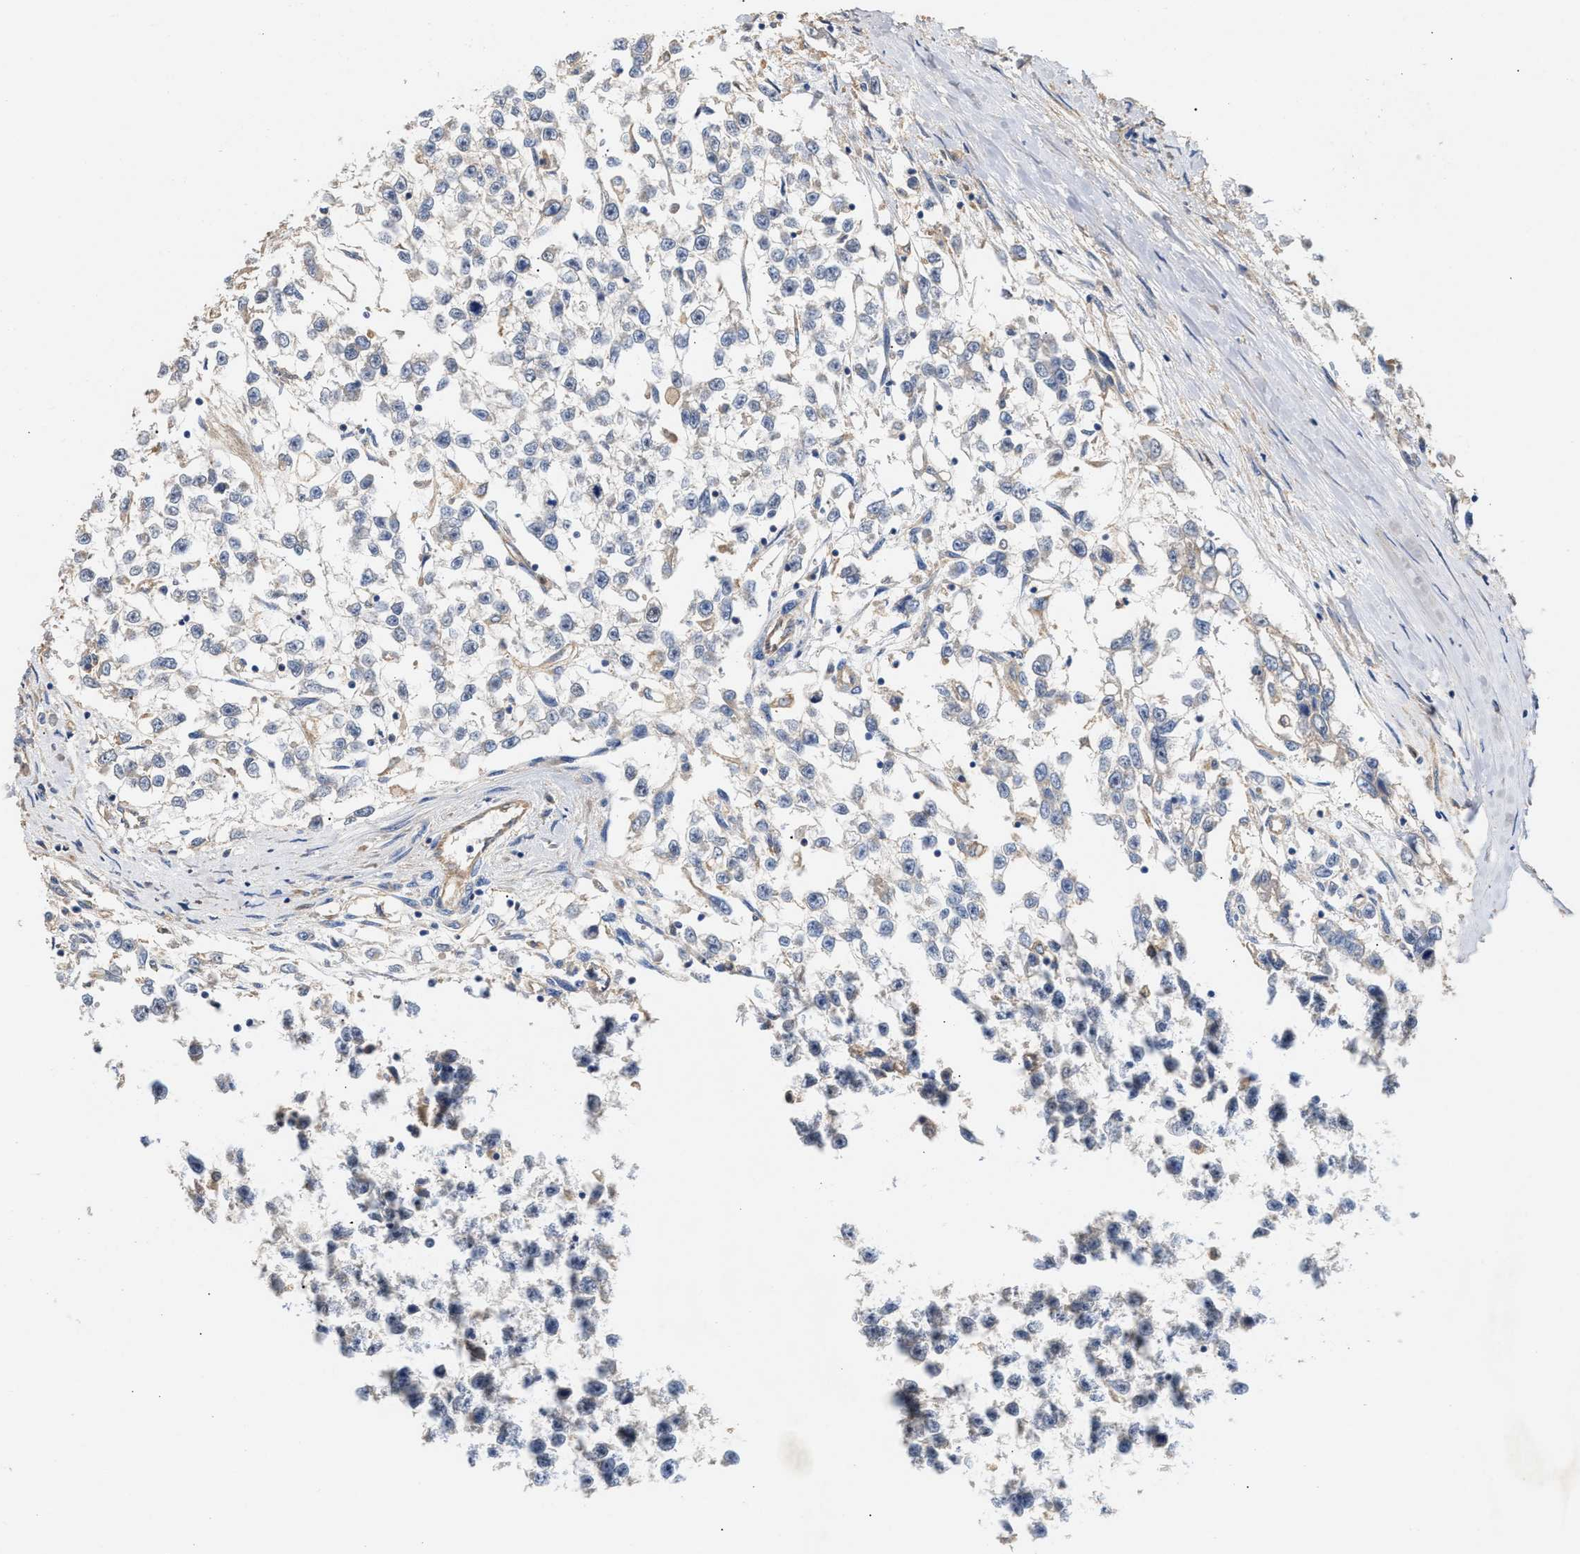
{"staining": {"intensity": "negative", "quantity": "none", "location": "none"}, "tissue": "testis cancer", "cell_type": "Tumor cells", "image_type": "cancer", "snomed": [{"axis": "morphology", "description": "Seminoma, NOS"}, {"axis": "morphology", "description": "Carcinoma, Embryonal, NOS"}, {"axis": "topography", "description": "Testis"}], "caption": "Immunohistochemistry image of neoplastic tissue: human embryonal carcinoma (testis) stained with DAB shows no significant protein expression in tumor cells.", "gene": "KLB", "patient": {"sex": "male", "age": 51}}